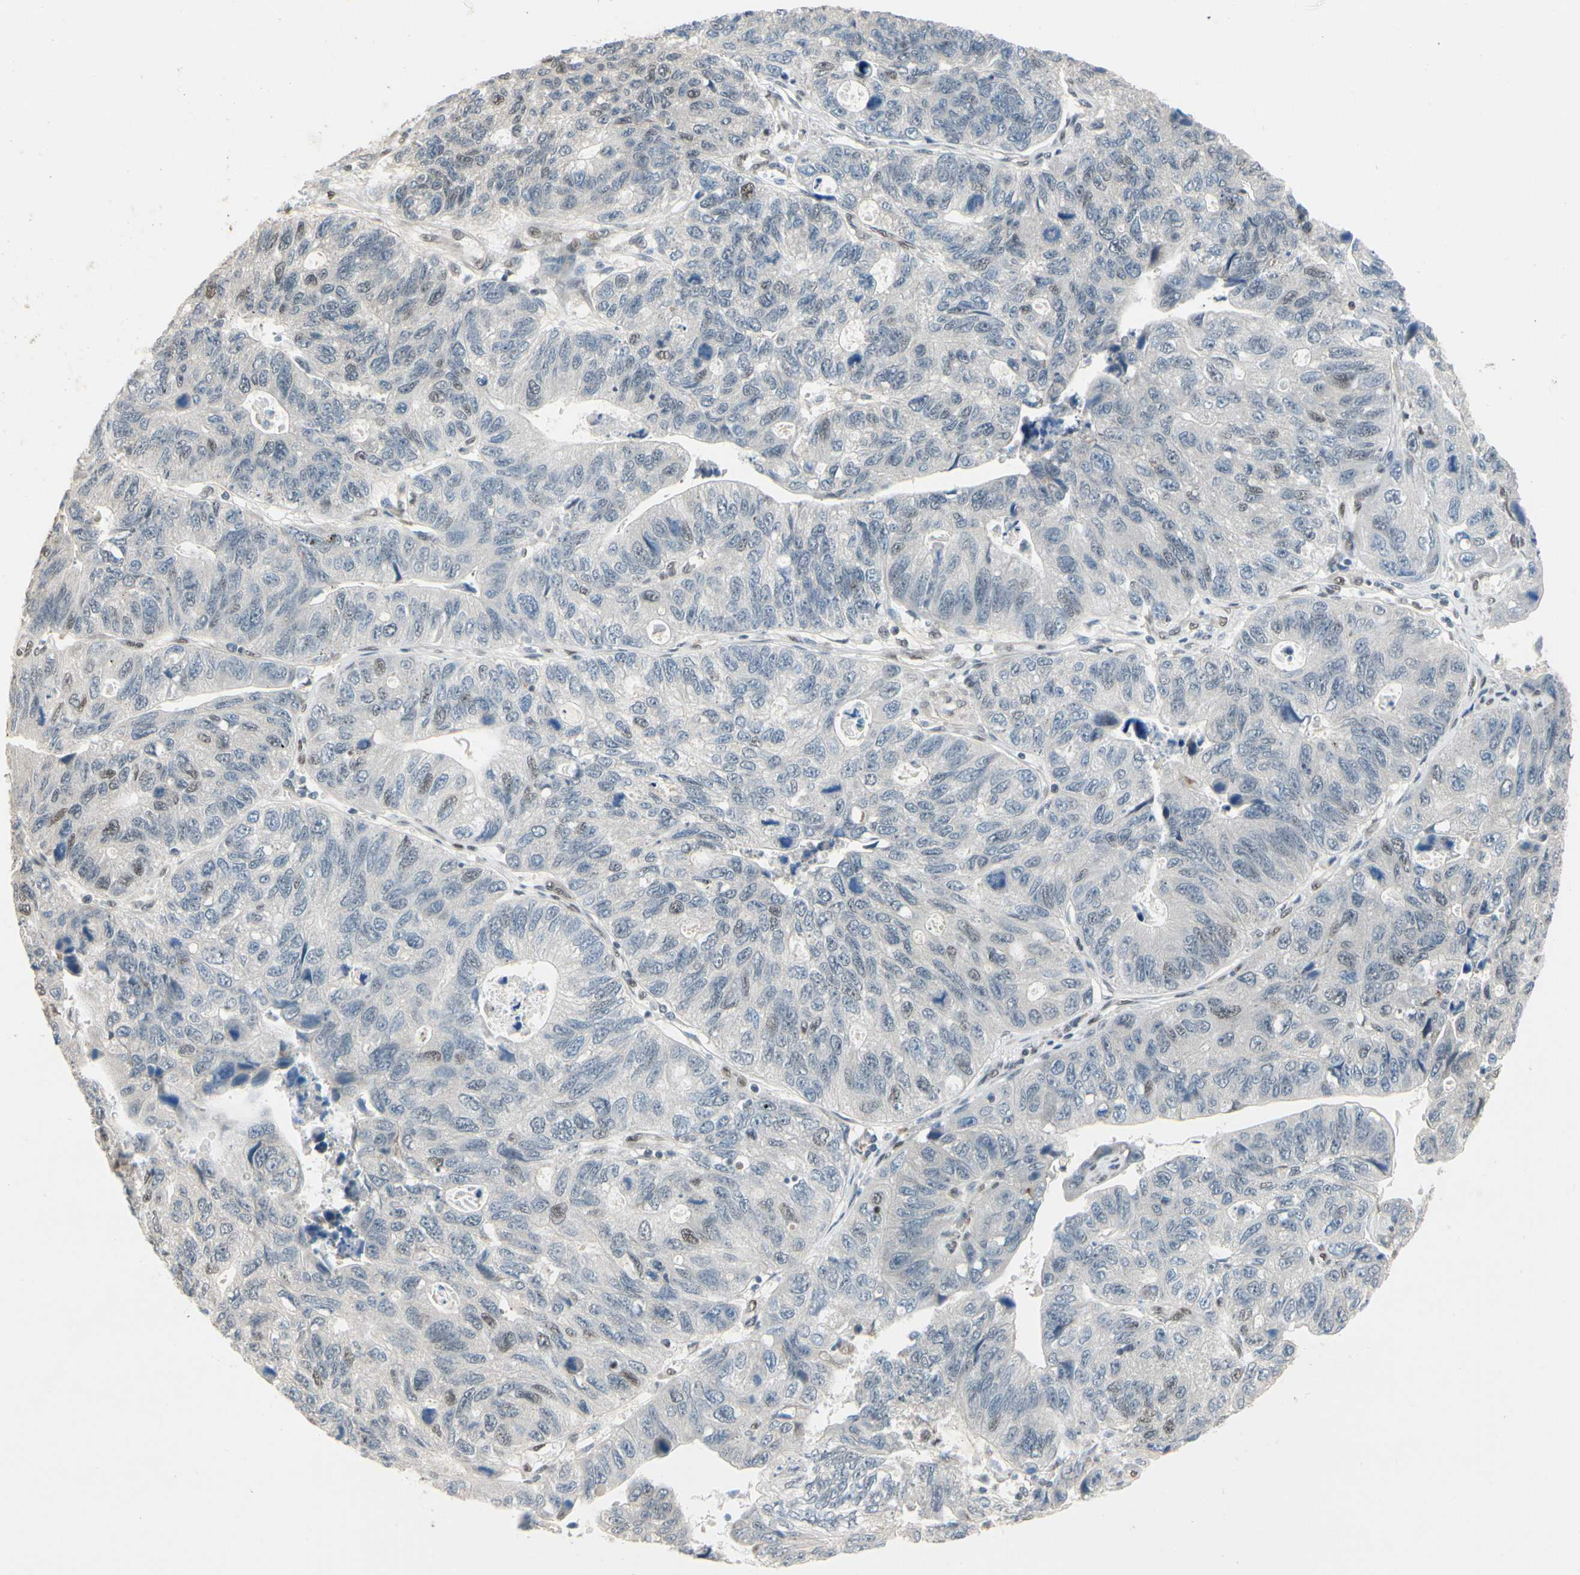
{"staining": {"intensity": "weak", "quantity": "<25%", "location": "cytoplasmic/membranous,nuclear"}, "tissue": "stomach cancer", "cell_type": "Tumor cells", "image_type": "cancer", "snomed": [{"axis": "morphology", "description": "Adenocarcinoma, NOS"}, {"axis": "topography", "description": "Stomach"}], "caption": "Immunohistochemical staining of human adenocarcinoma (stomach) exhibits no significant expression in tumor cells.", "gene": "TAF4", "patient": {"sex": "male", "age": 59}}